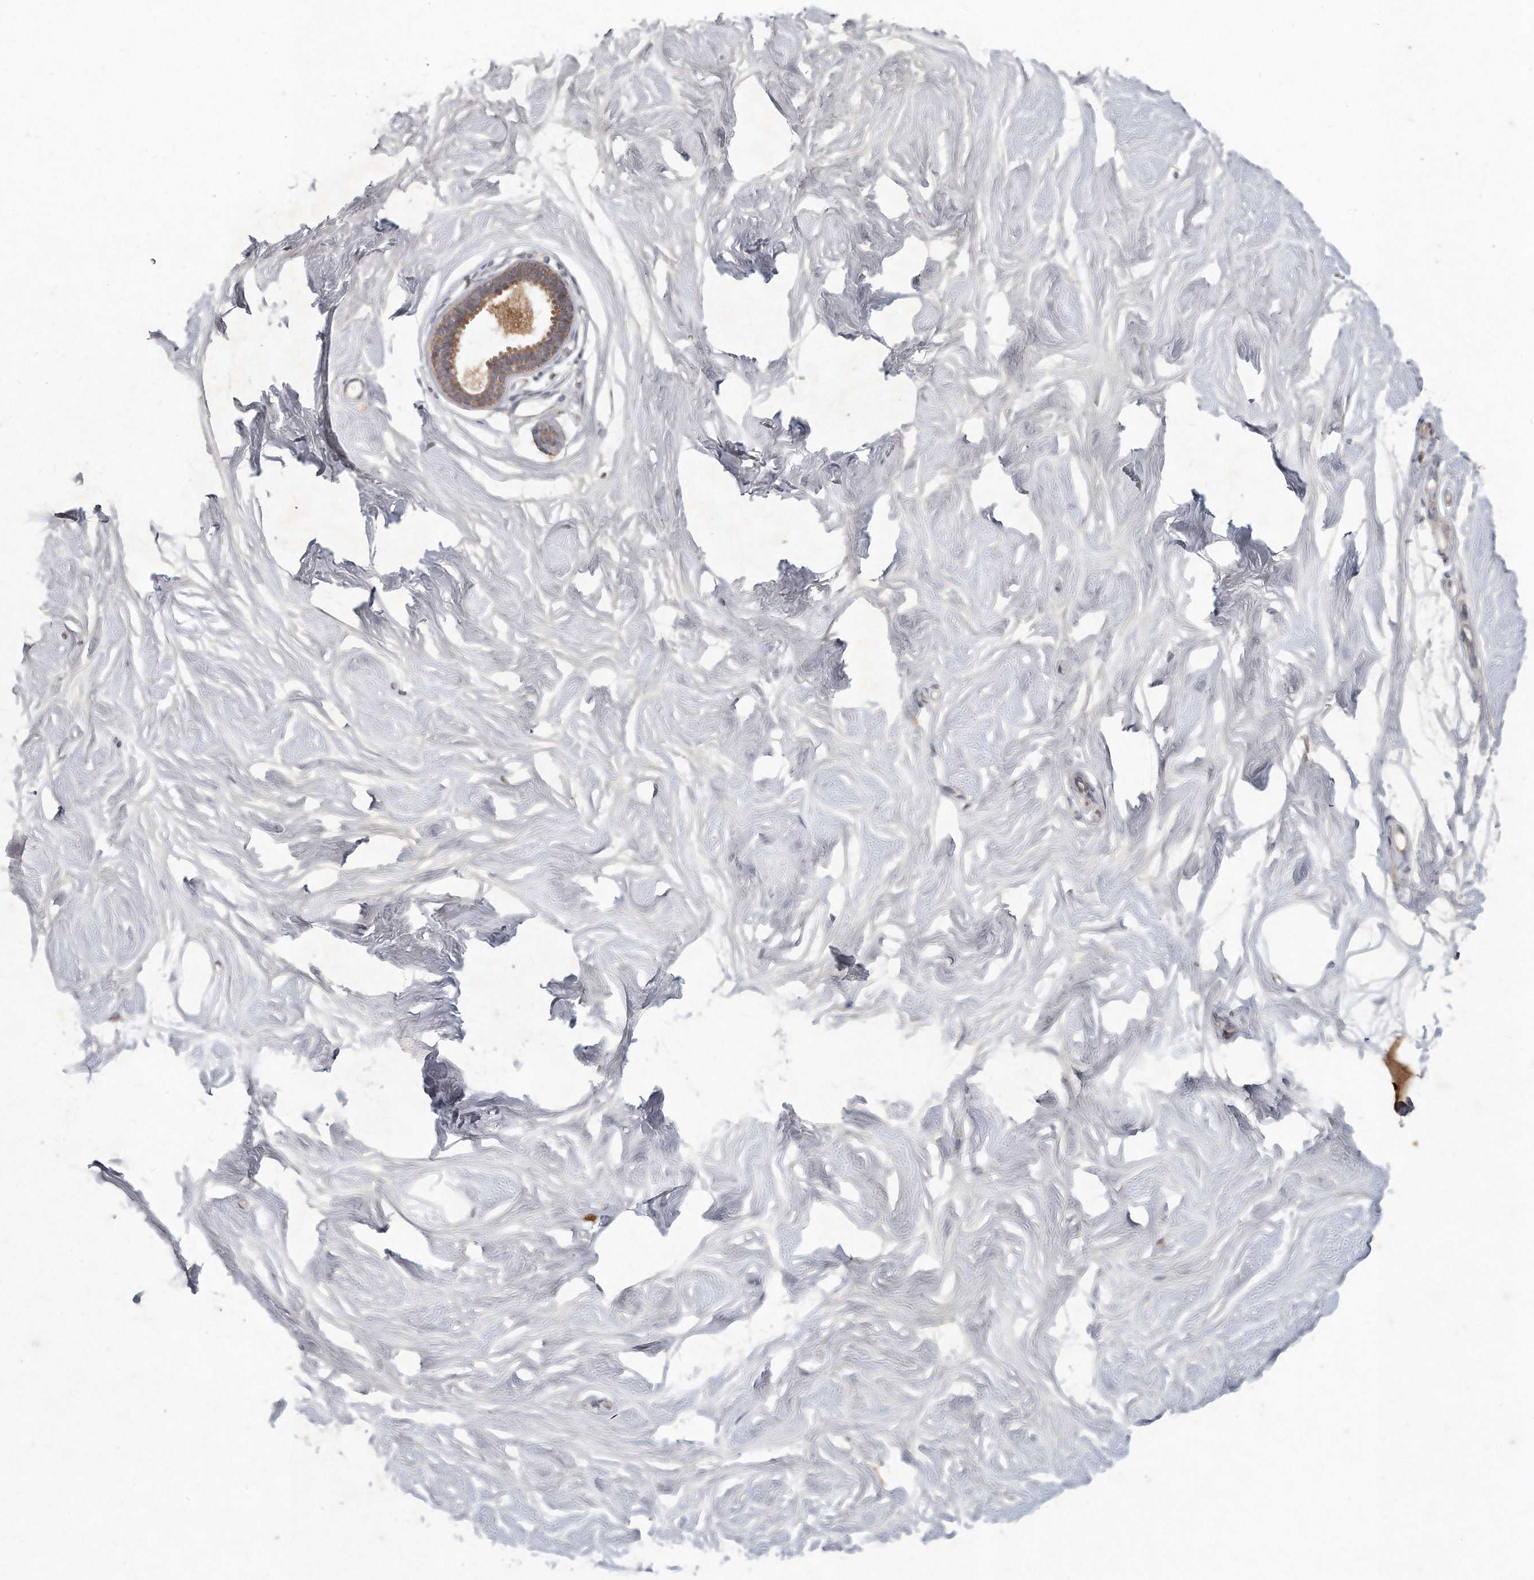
{"staining": {"intensity": "negative", "quantity": "none", "location": "none"}, "tissue": "breast", "cell_type": "Adipocytes", "image_type": "normal", "snomed": [{"axis": "morphology", "description": "Normal tissue, NOS"}, {"axis": "topography", "description": "Breast"}], "caption": "There is no significant positivity in adipocytes of breast. (Immunohistochemistry (ihc), brightfield microscopy, high magnification).", "gene": "LGALS8", "patient": {"sex": "female", "age": 26}}